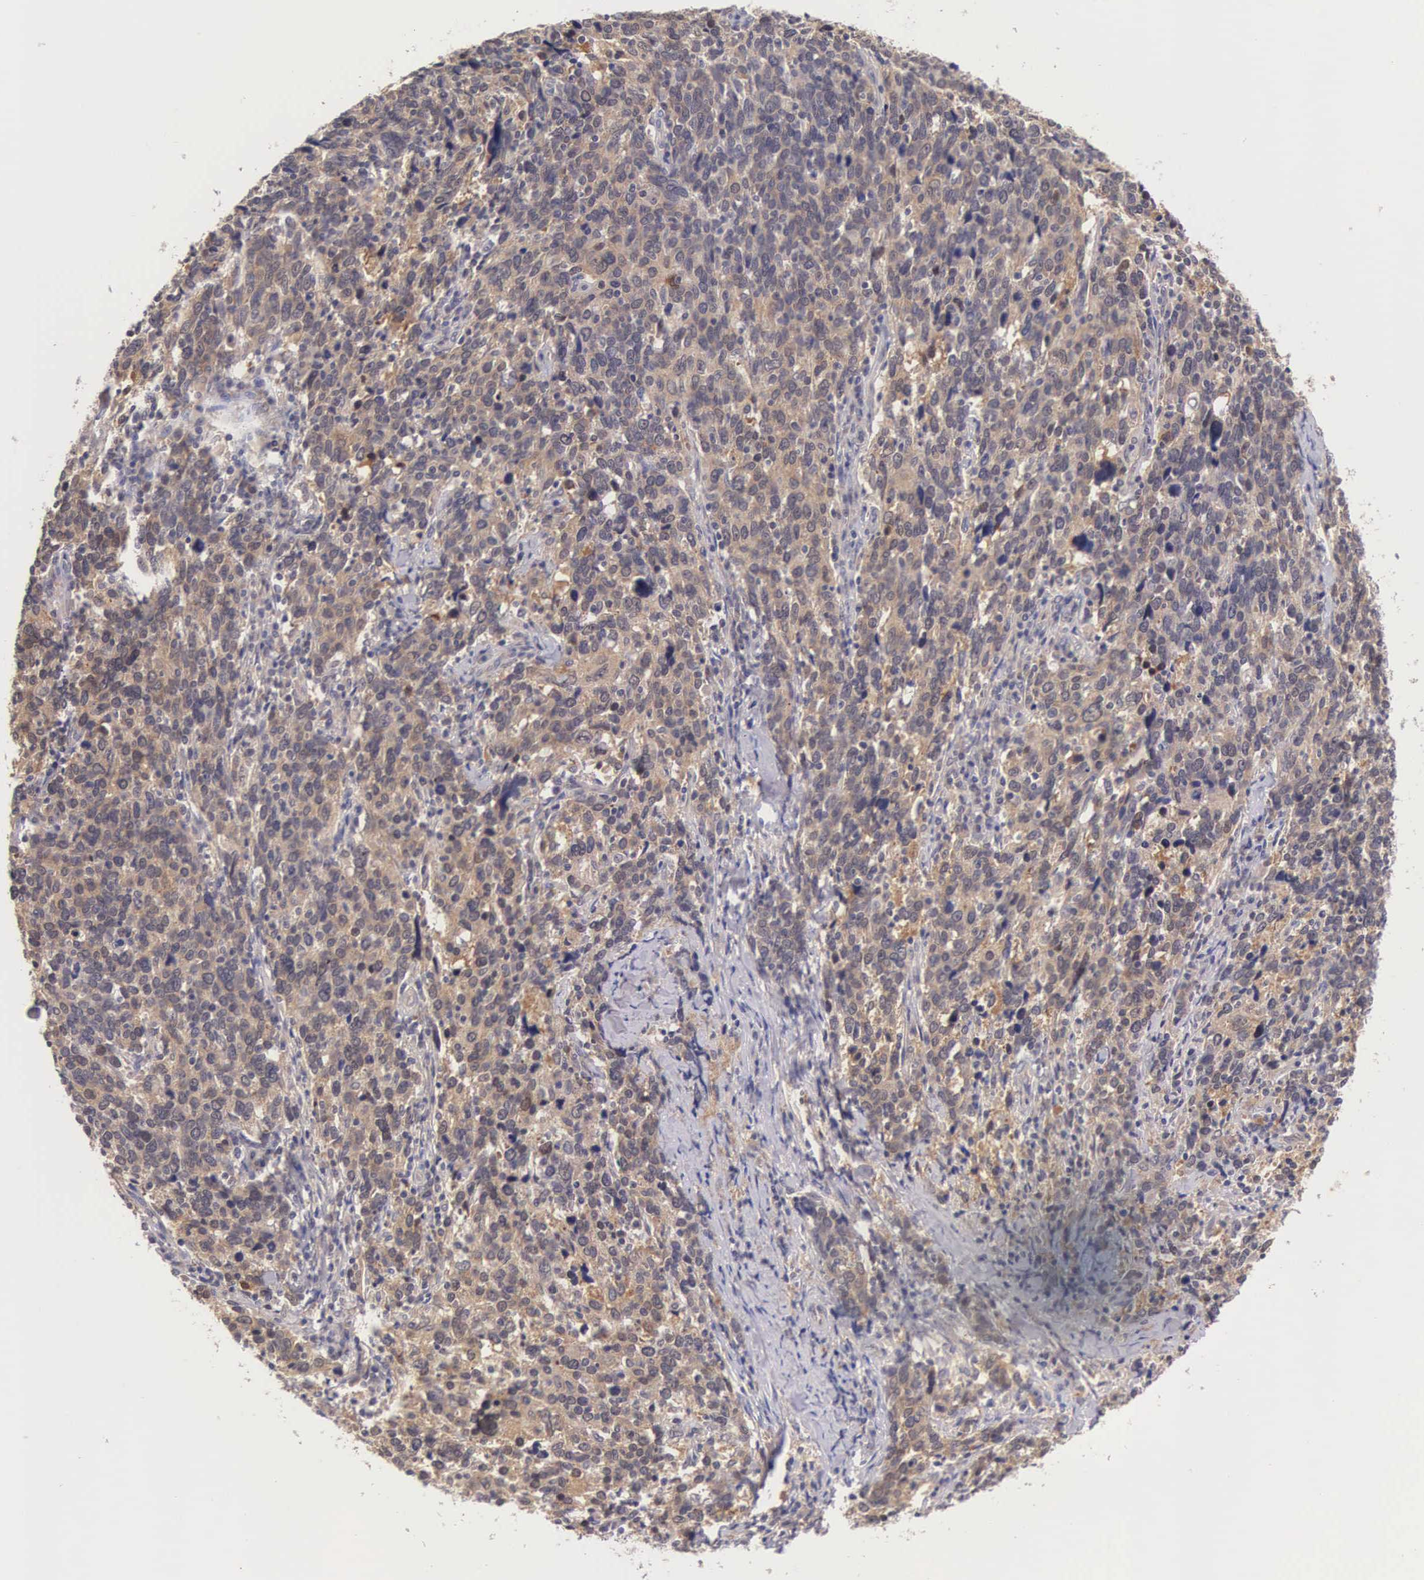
{"staining": {"intensity": "moderate", "quantity": ">75%", "location": "cytoplasmic/membranous"}, "tissue": "cervical cancer", "cell_type": "Tumor cells", "image_type": "cancer", "snomed": [{"axis": "morphology", "description": "Squamous cell carcinoma, NOS"}, {"axis": "topography", "description": "Cervix"}], "caption": "Protein analysis of cervical cancer tissue exhibits moderate cytoplasmic/membranous positivity in about >75% of tumor cells. (Stains: DAB in brown, nuclei in blue, Microscopy: brightfield microscopy at high magnification).", "gene": "IGBP1", "patient": {"sex": "female", "age": 41}}